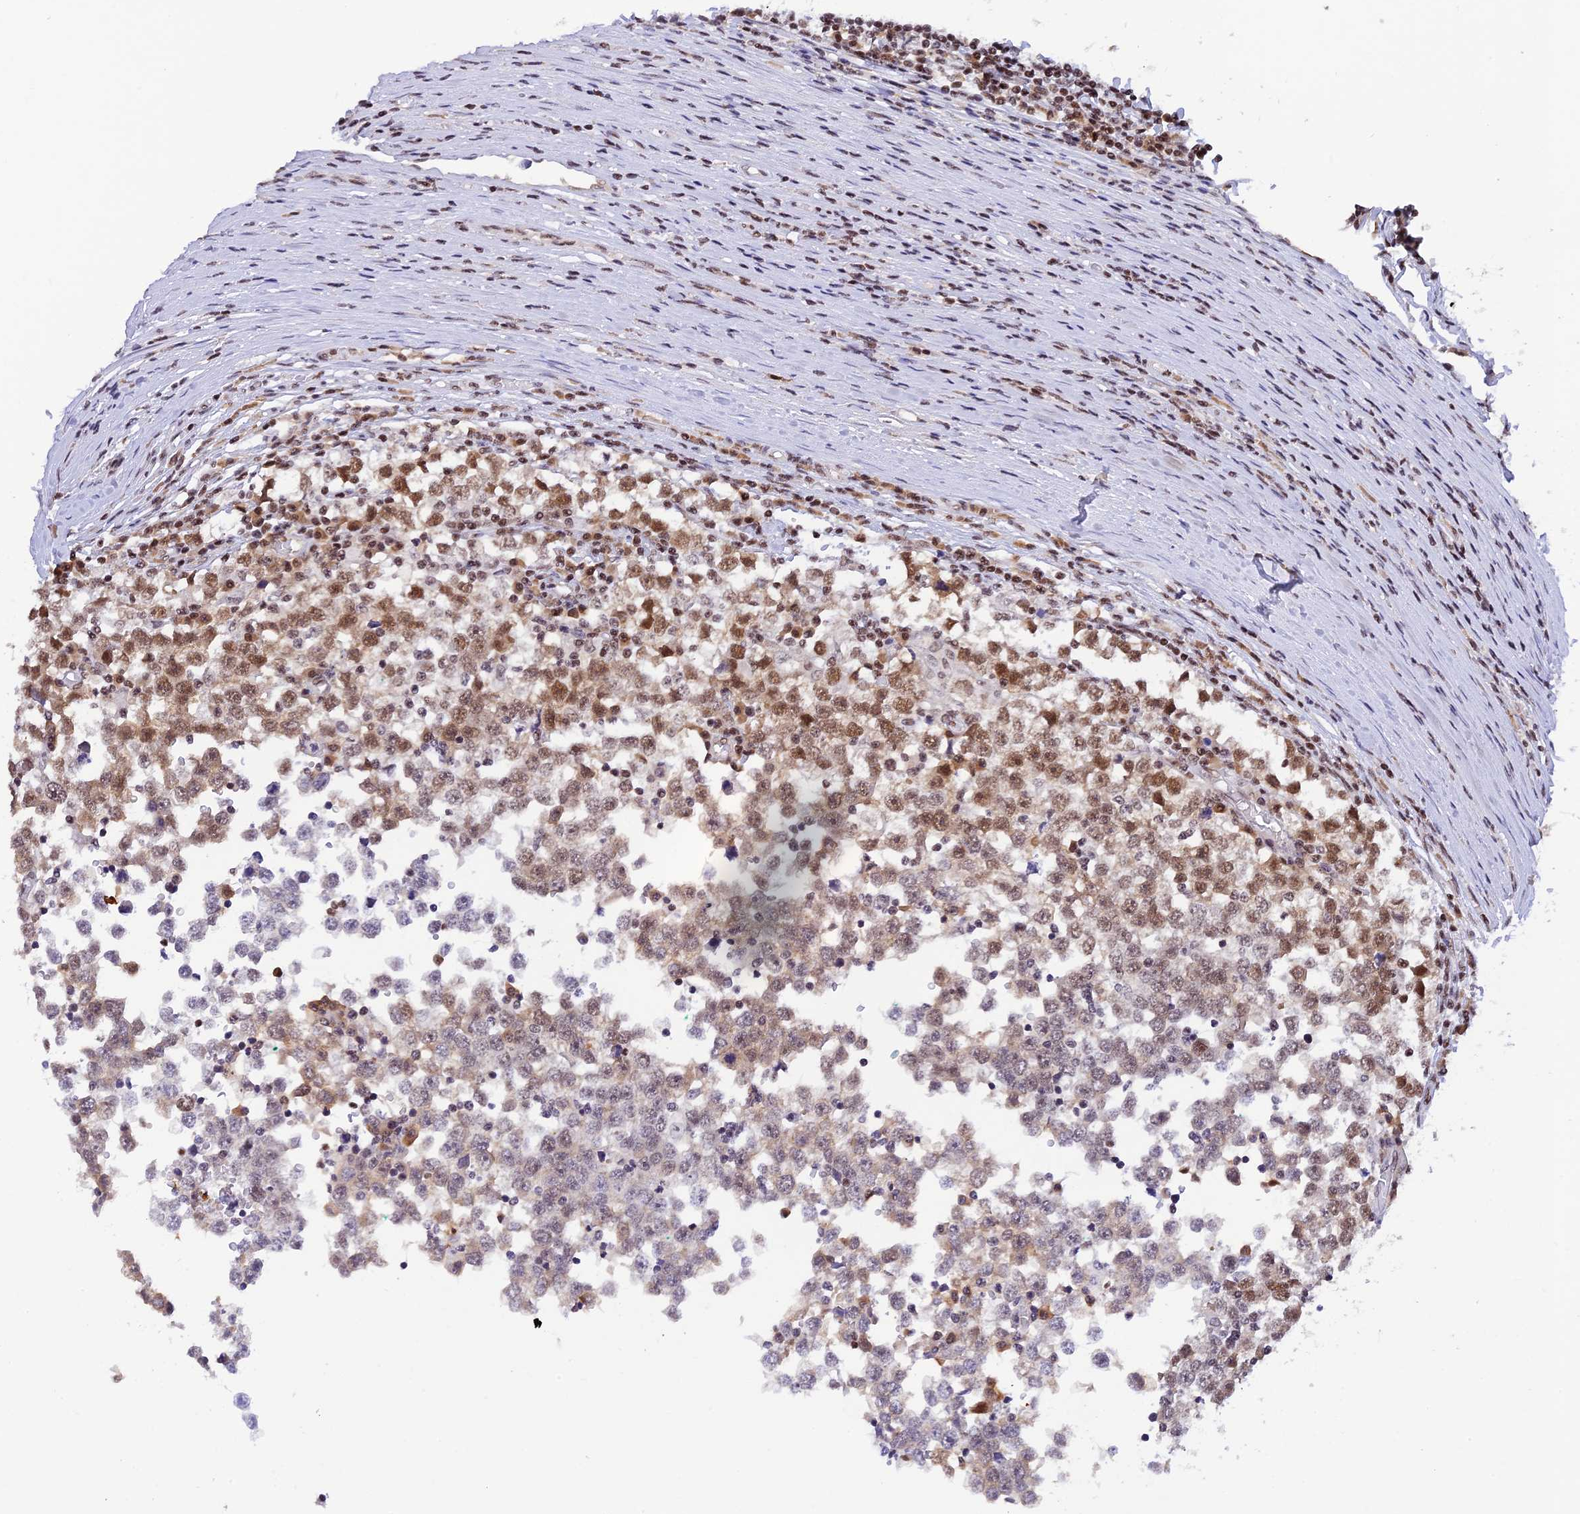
{"staining": {"intensity": "moderate", "quantity": ">75%", "location": "nuclear"}, "tissue": "testis cancer", "cell_type": "Tumor cells", "image_type": "cancer", "snomed": [{"axis": "morphology", "description": "Seminoma, NOS"}, {"axis": "topography", "description": "Testis"}], "caption": "This micrograph exhibits immunohistochemistry staining of seminoma (testis), with medium moderate nuclear expression in approximately >75% of tumor cells.", "gene": "THAP11", "patient": {"sex": "male", "age": 65}}